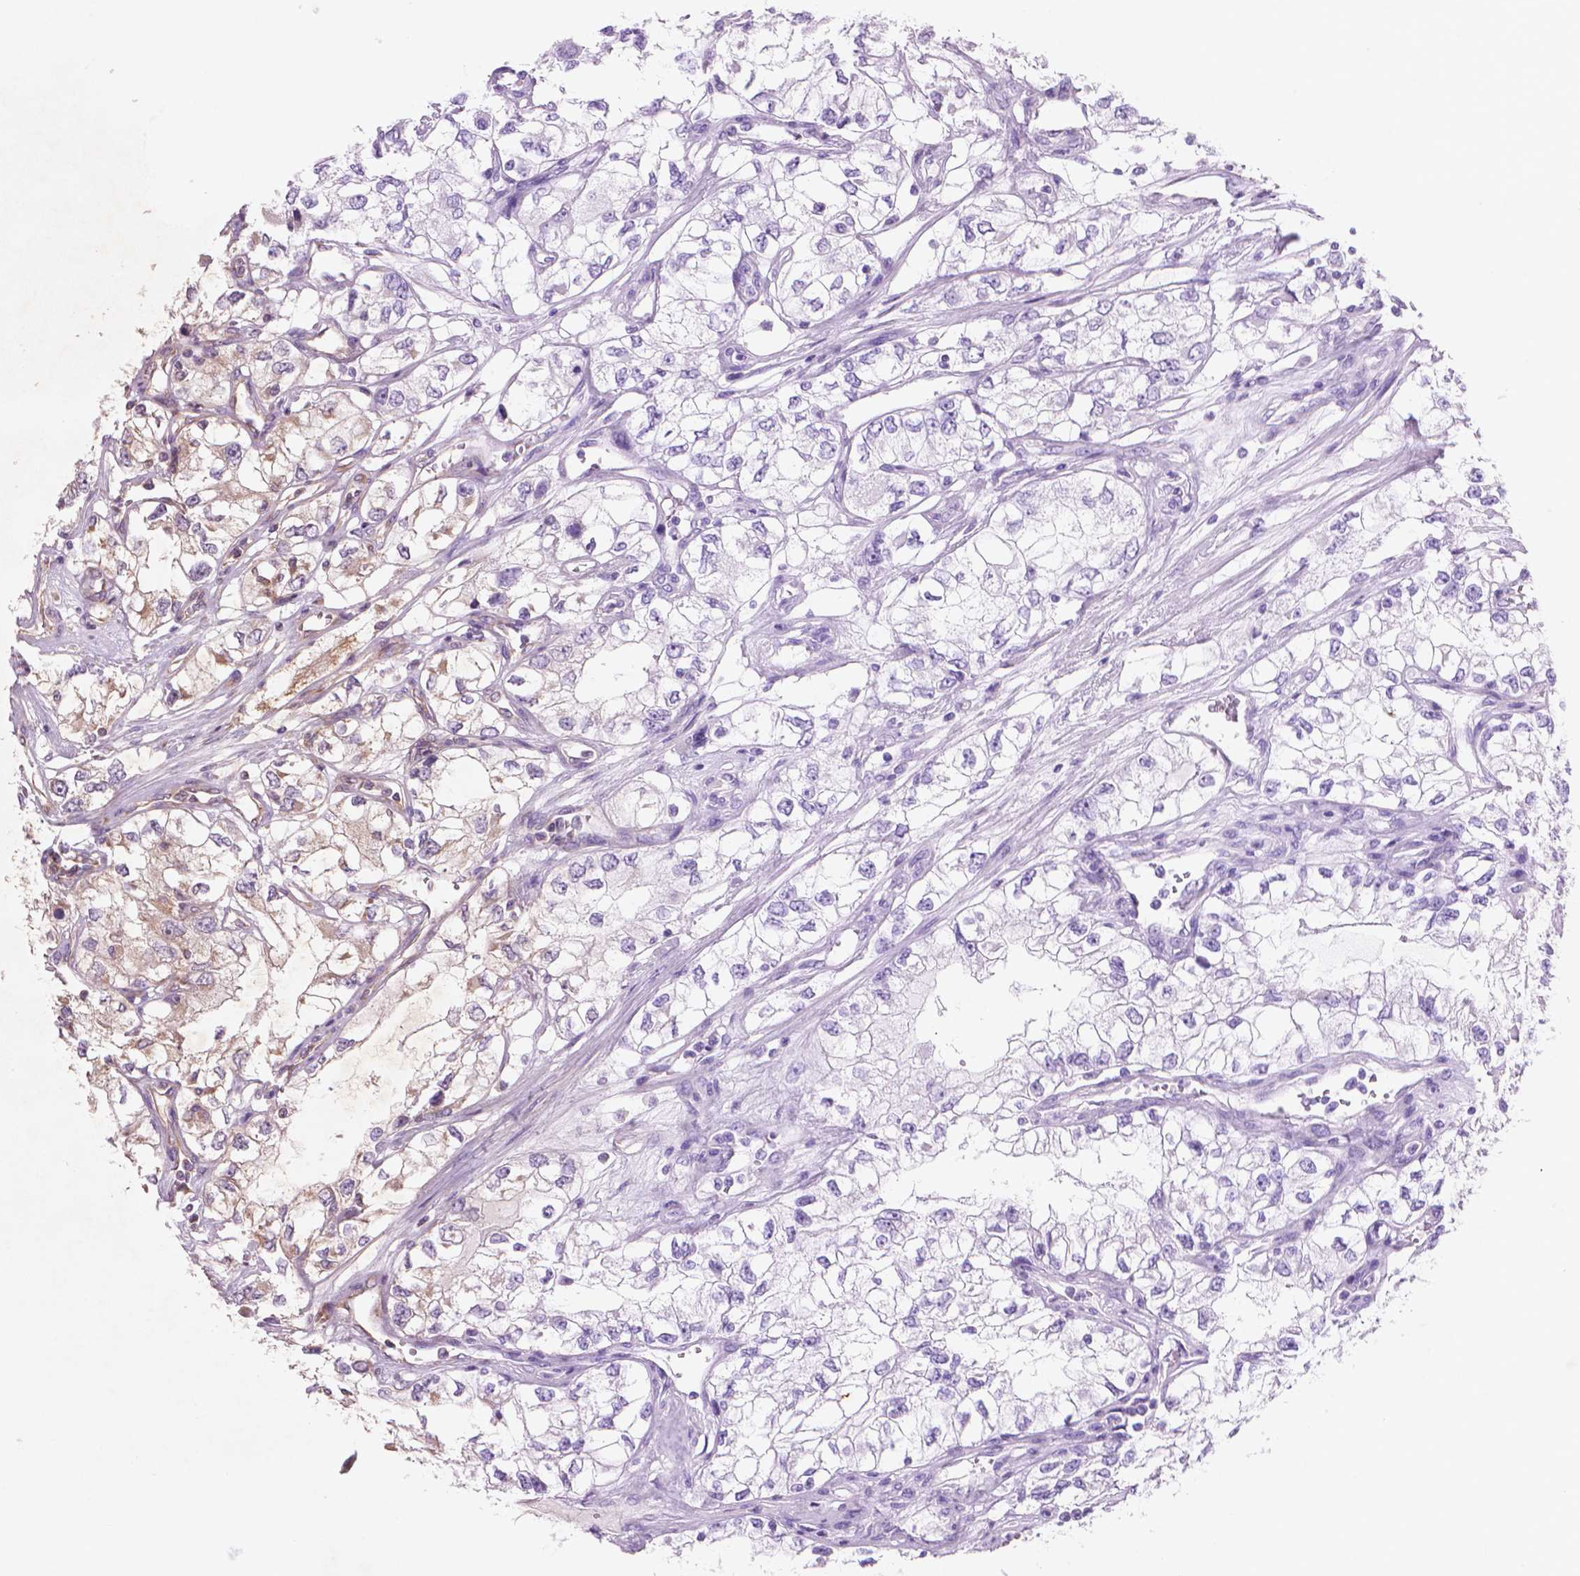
{"staining": {"intensity": "weak", "quantity": "<25%", "location": "cytoplasmic/membranous"}, "tissue": "renal cancer", "cell_type": "Tumor cells", "image_type": "cancer", "snomed": [{"axis": "morphology", "description": "Adenocarcinoma, NOS"}, {"axis": "topography", "description": "Kidney"}], "caption": "Immunohistochemistry of renal cancer demonstrates no positivity in tumor cells.", "gene": "NLRX1", "patient": {"sex": "female", "age": 59}}